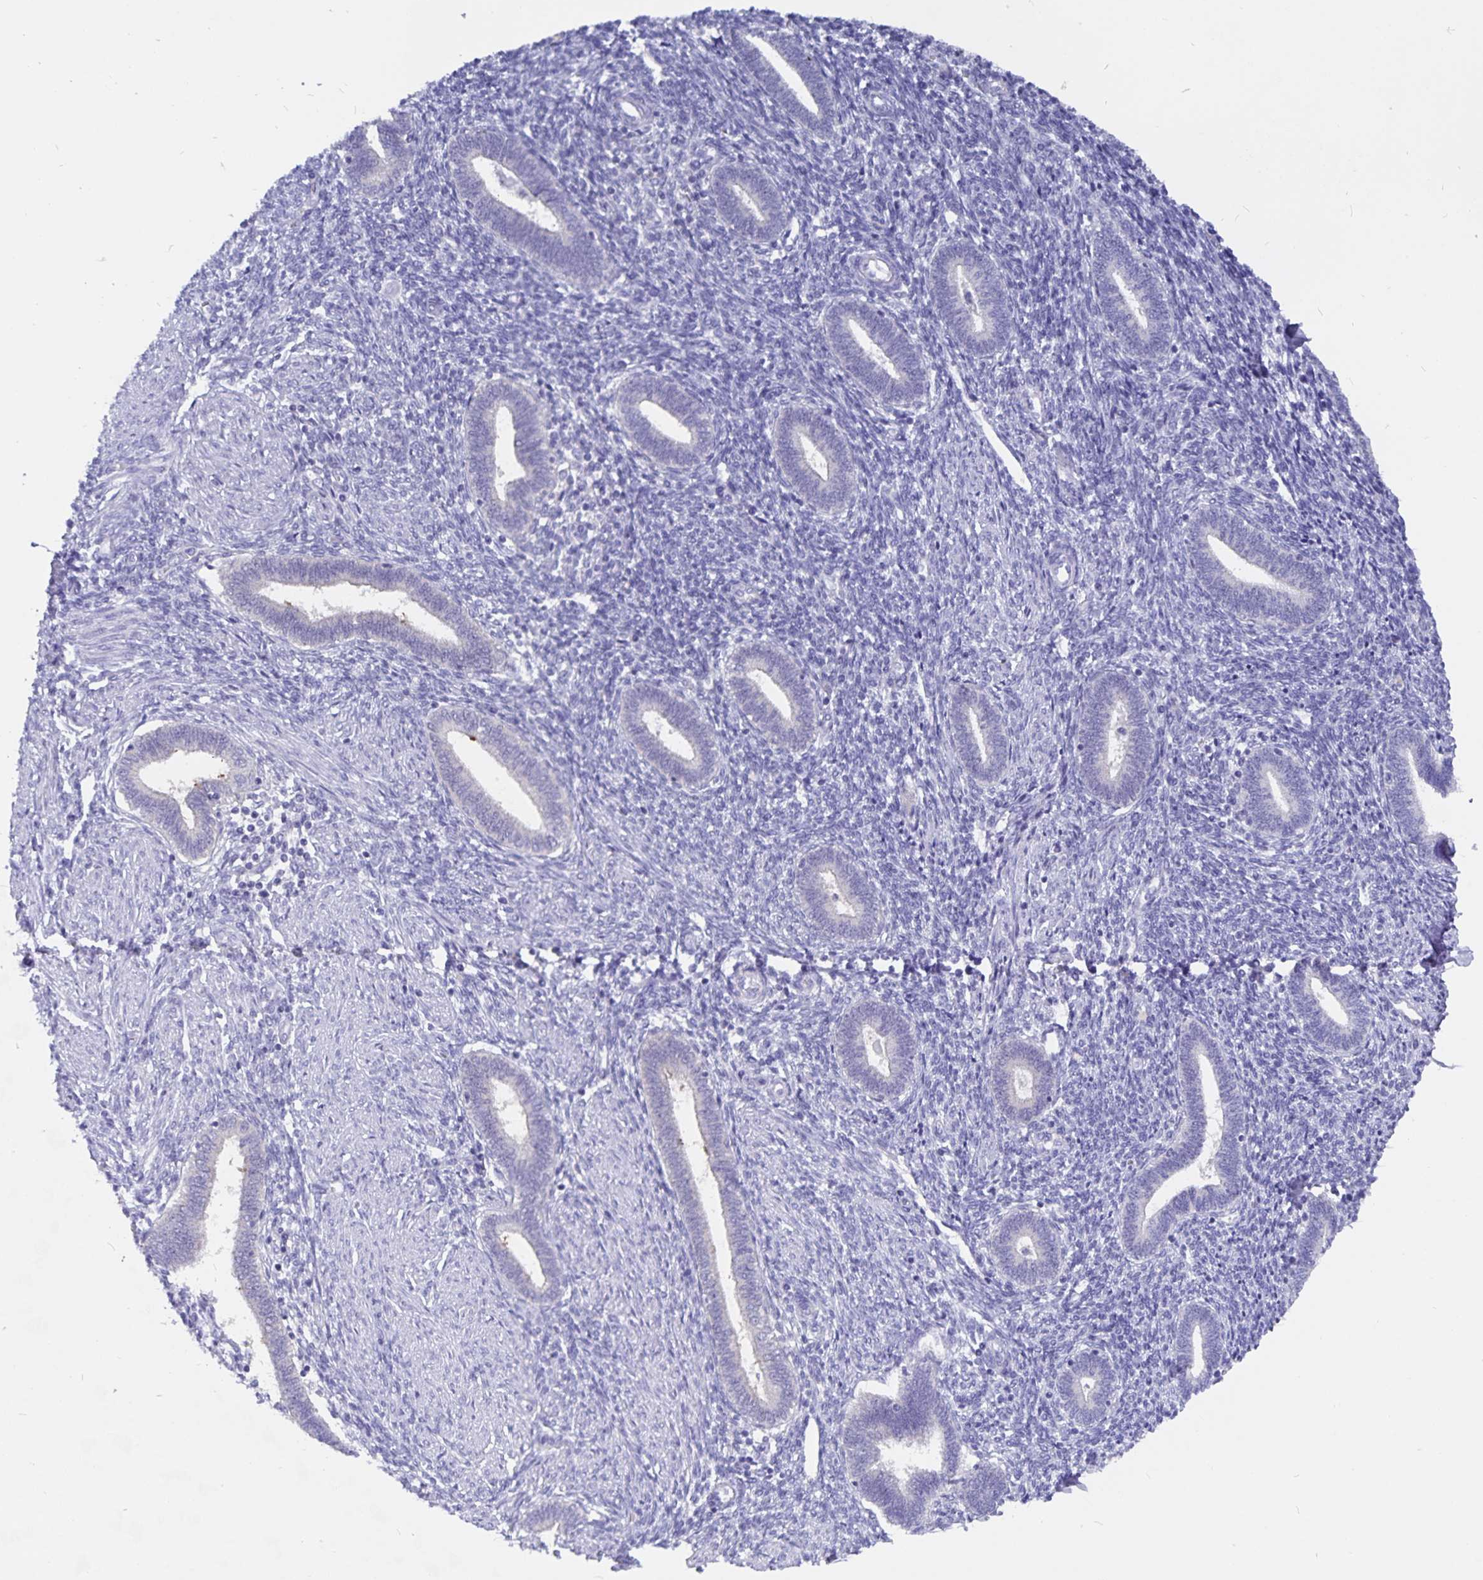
{"staining": {"intensity": "negative", "quantity": "none", "location": "none"}, "tissue": "endometrium", "cell_type": "Cells in endometrial stroma", "image_type": "normal", "snomed": [{"axis": "morphology", "description": "Normal tissue, NOS"}, {"axis": "topography", "description": "Endometrium"}], "caption": "An image of human endometrium is negative for staining in cells in endometrial stroma. (DAB (3,3'-diaminobenzidine) IHC, high magnification).", "gene": "SNTN", "patient": {"sex": "female", "age": 42}}